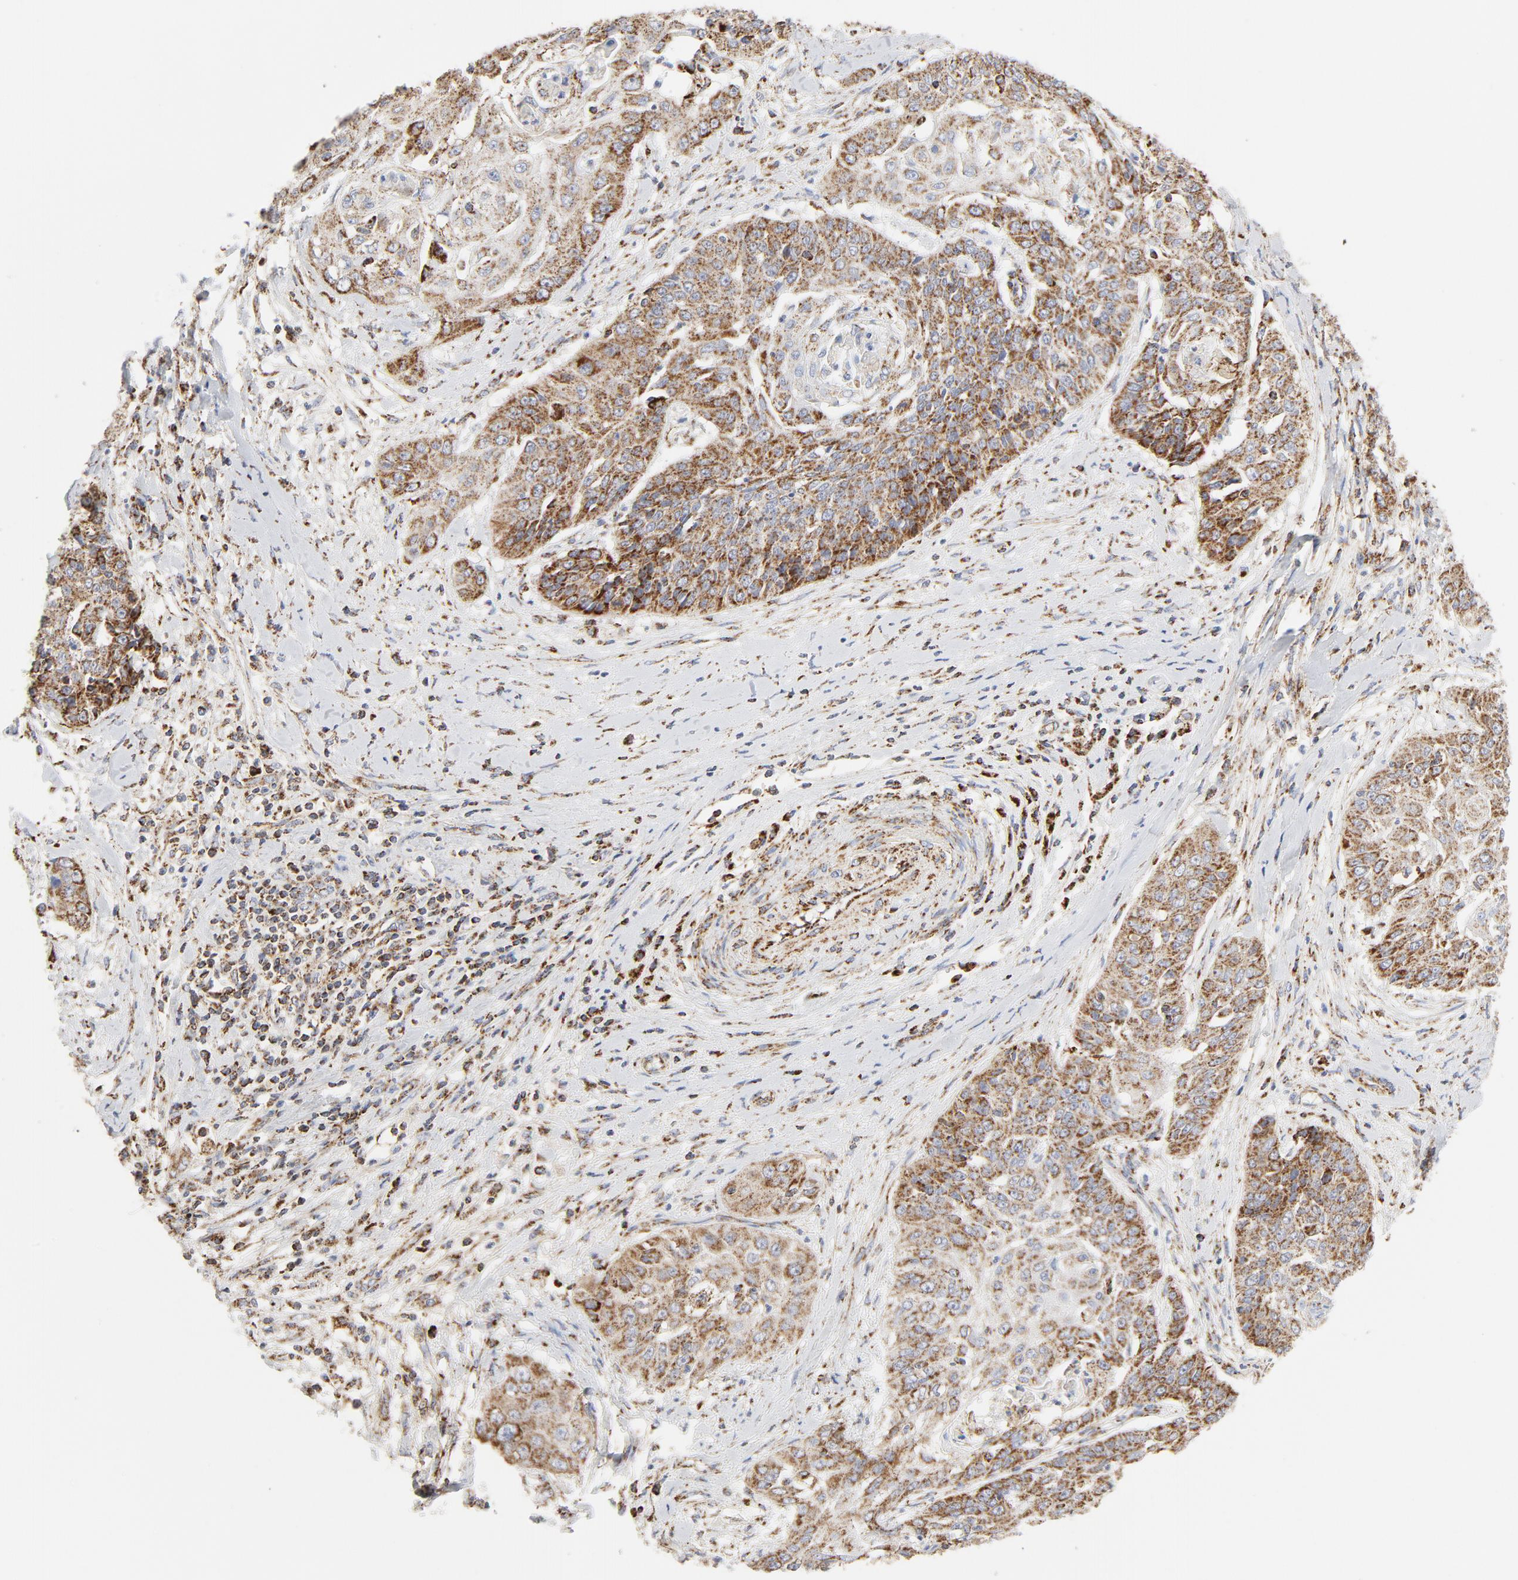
{"staining": {"intensity": "strong", "quantity": ">75%", "location": "cytoplasmic/membranous"}, "tissue": "cervical cancer", "cell_type": "Tumor cells", "image_type": "cancer", "snomed": [{"axis": "morphology", "description": "Squamous cell carcinoma, NOS"}, {"axis": "topography", "description": "Cervix"}], "caption": "Immunohistochemical staining of cervical squamous cell carcinoma displays high levels of strong cytoplasmic/membranous staining in approximately >75% of tumor cells. The protein of interest is shown in brown color, while the nuclei are stained blue.", "gene": "PCNX4", "patient": {"sex": "female", "age": 64}}